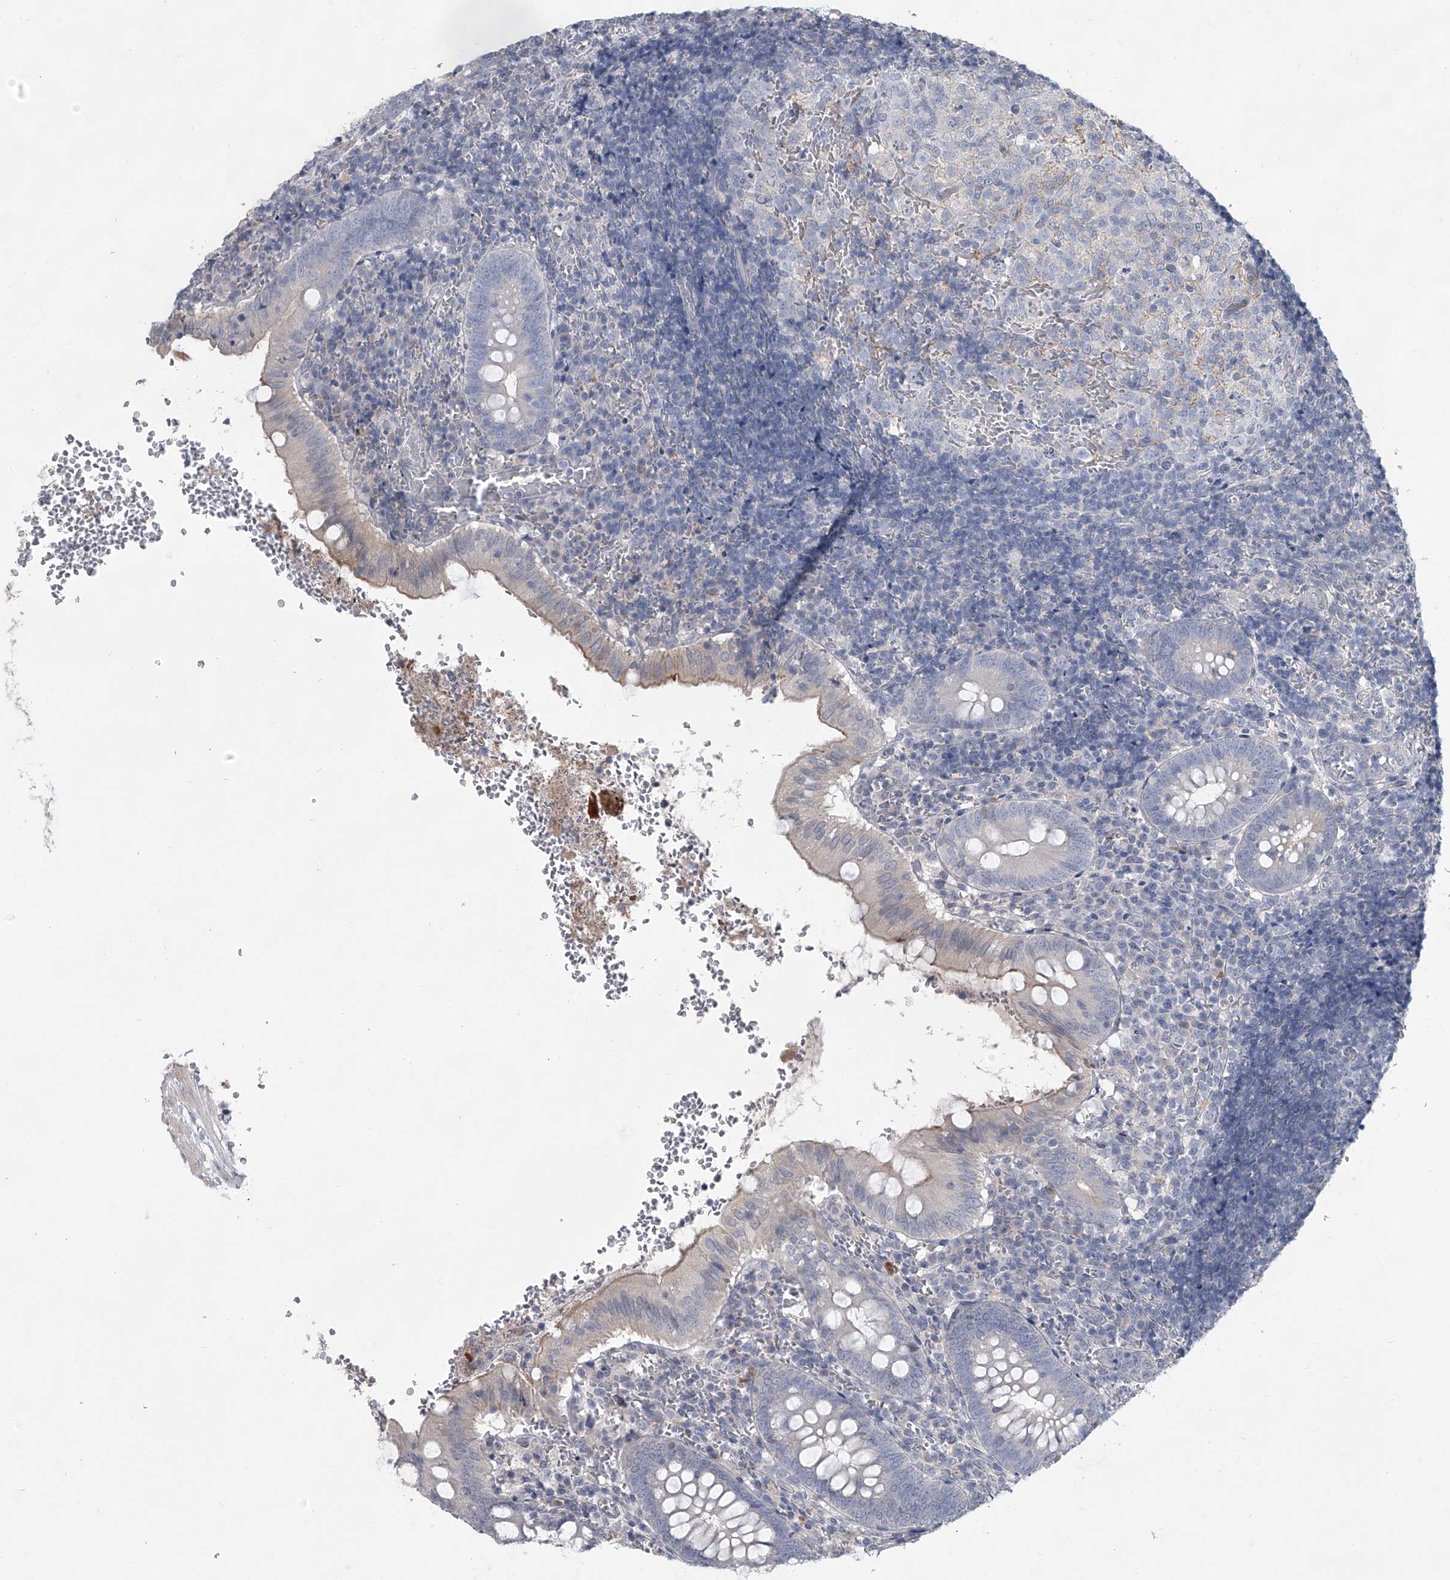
{"staining": {"intensity": "weak", "quantity": "<25%", "location": "cytoplasmic/membranous"}, "tissue": "appendix", "cell_type": "Glandular cells", "image_type": "normal", "snomed": [{"axis": "morphology", "description": "Normal tissue, NOS"}, {"axis": "topography", "description": "Appendix"}], "caption": "Immunohistochemistry (IHC) image of benign appendix: appendix stained with DAB (3,3'-diaminobenzidine) reveals no significant protein staining in glandular cells.", "gene": "HEATR6", "patient": {"sex": "male", "age": 8}}